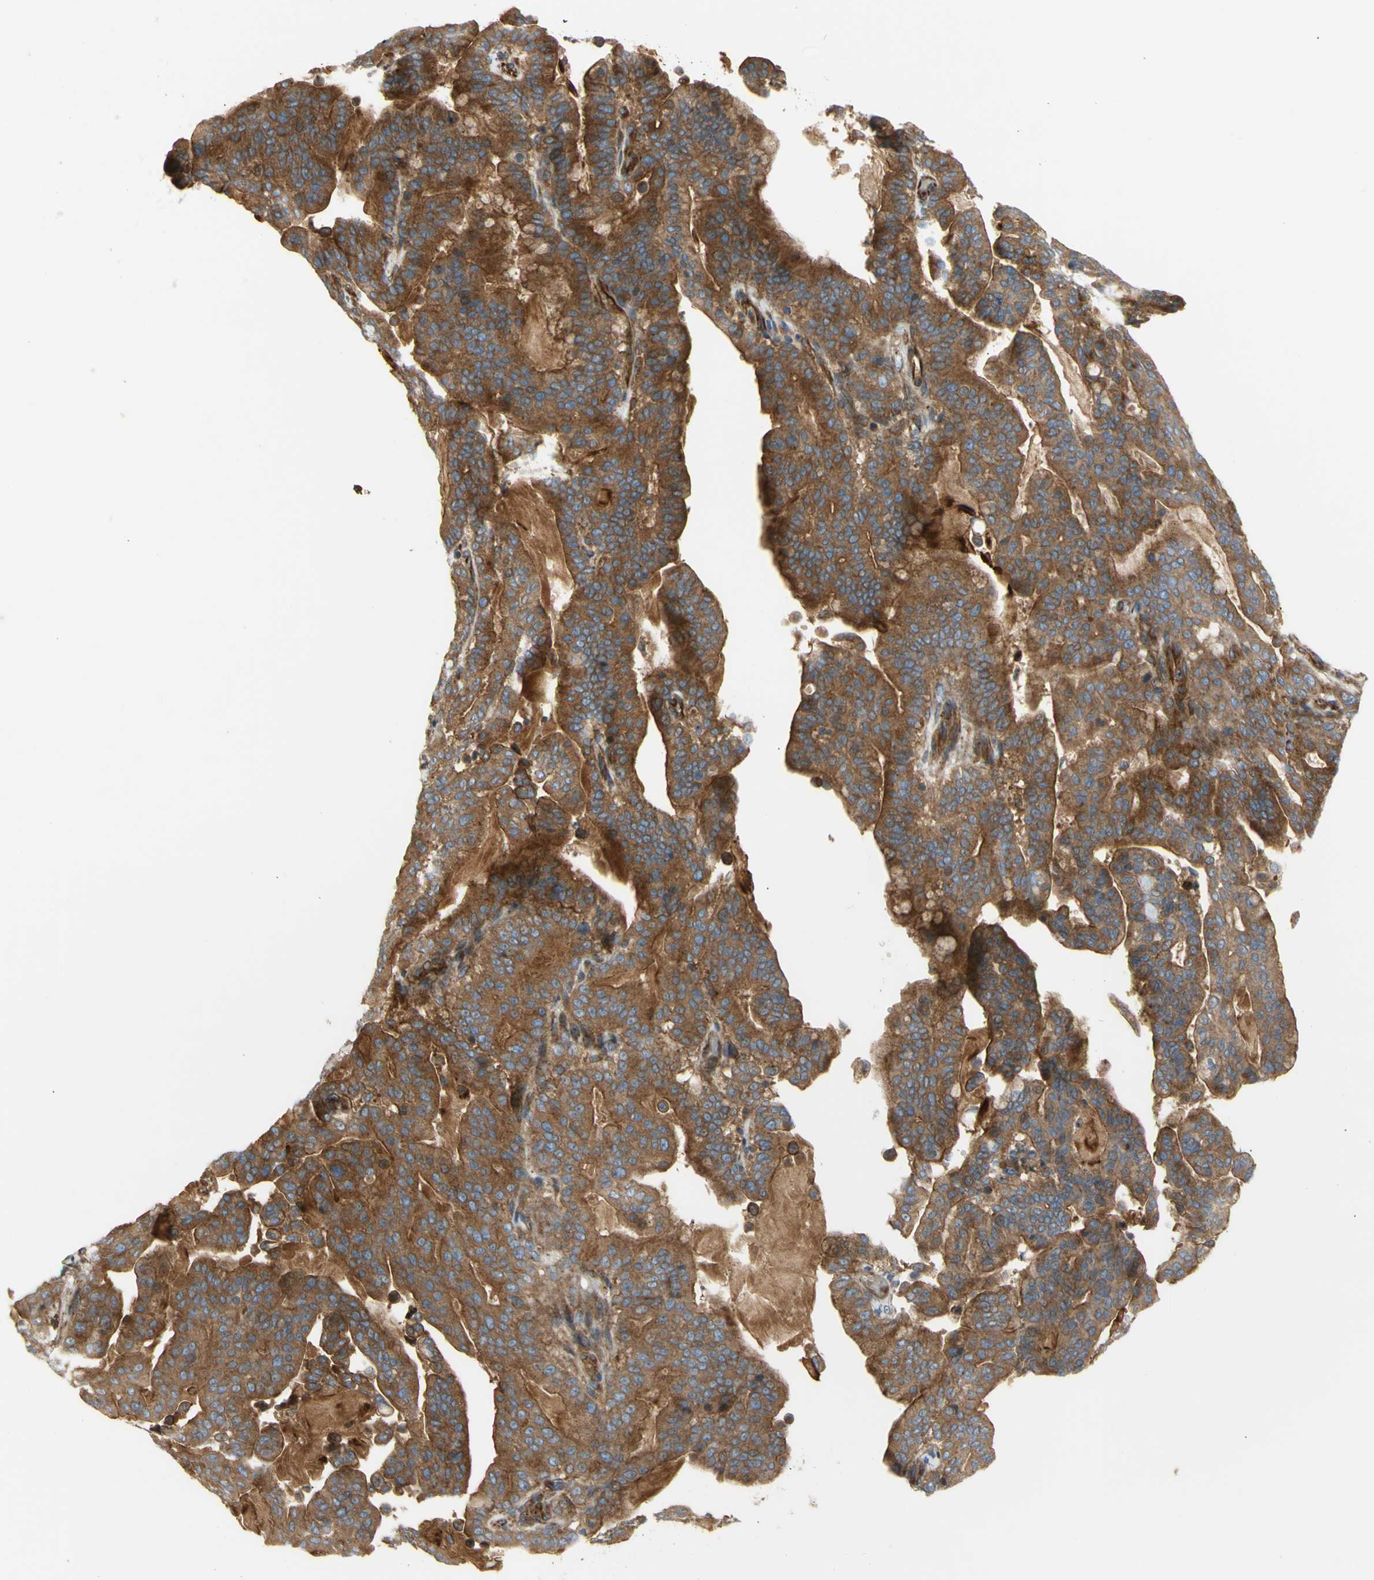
{"staining": {"intensity": "strong", "quantity": "25%-75%", "location": "cytoplasmic/membranous"}, "tissue": "pancreatic cancer", "cell_type": "Tumor cells", "image_type": "cancer", "snomed": [{"axis": "morphology", "description": "Adenocarcinoma, NOS"}, {"axis": "topography", "description": "Pancreas"}], "caption": "A brown stain labels strong cytoplasmic/membranous positivity of a protein in pancreatic cancer (adenocarcinoma) tumor cells. (IHC, brightfield microscopy, high magnification).", "gene": "TUBG2", "patient": {"sex": "male", "age": 63}}